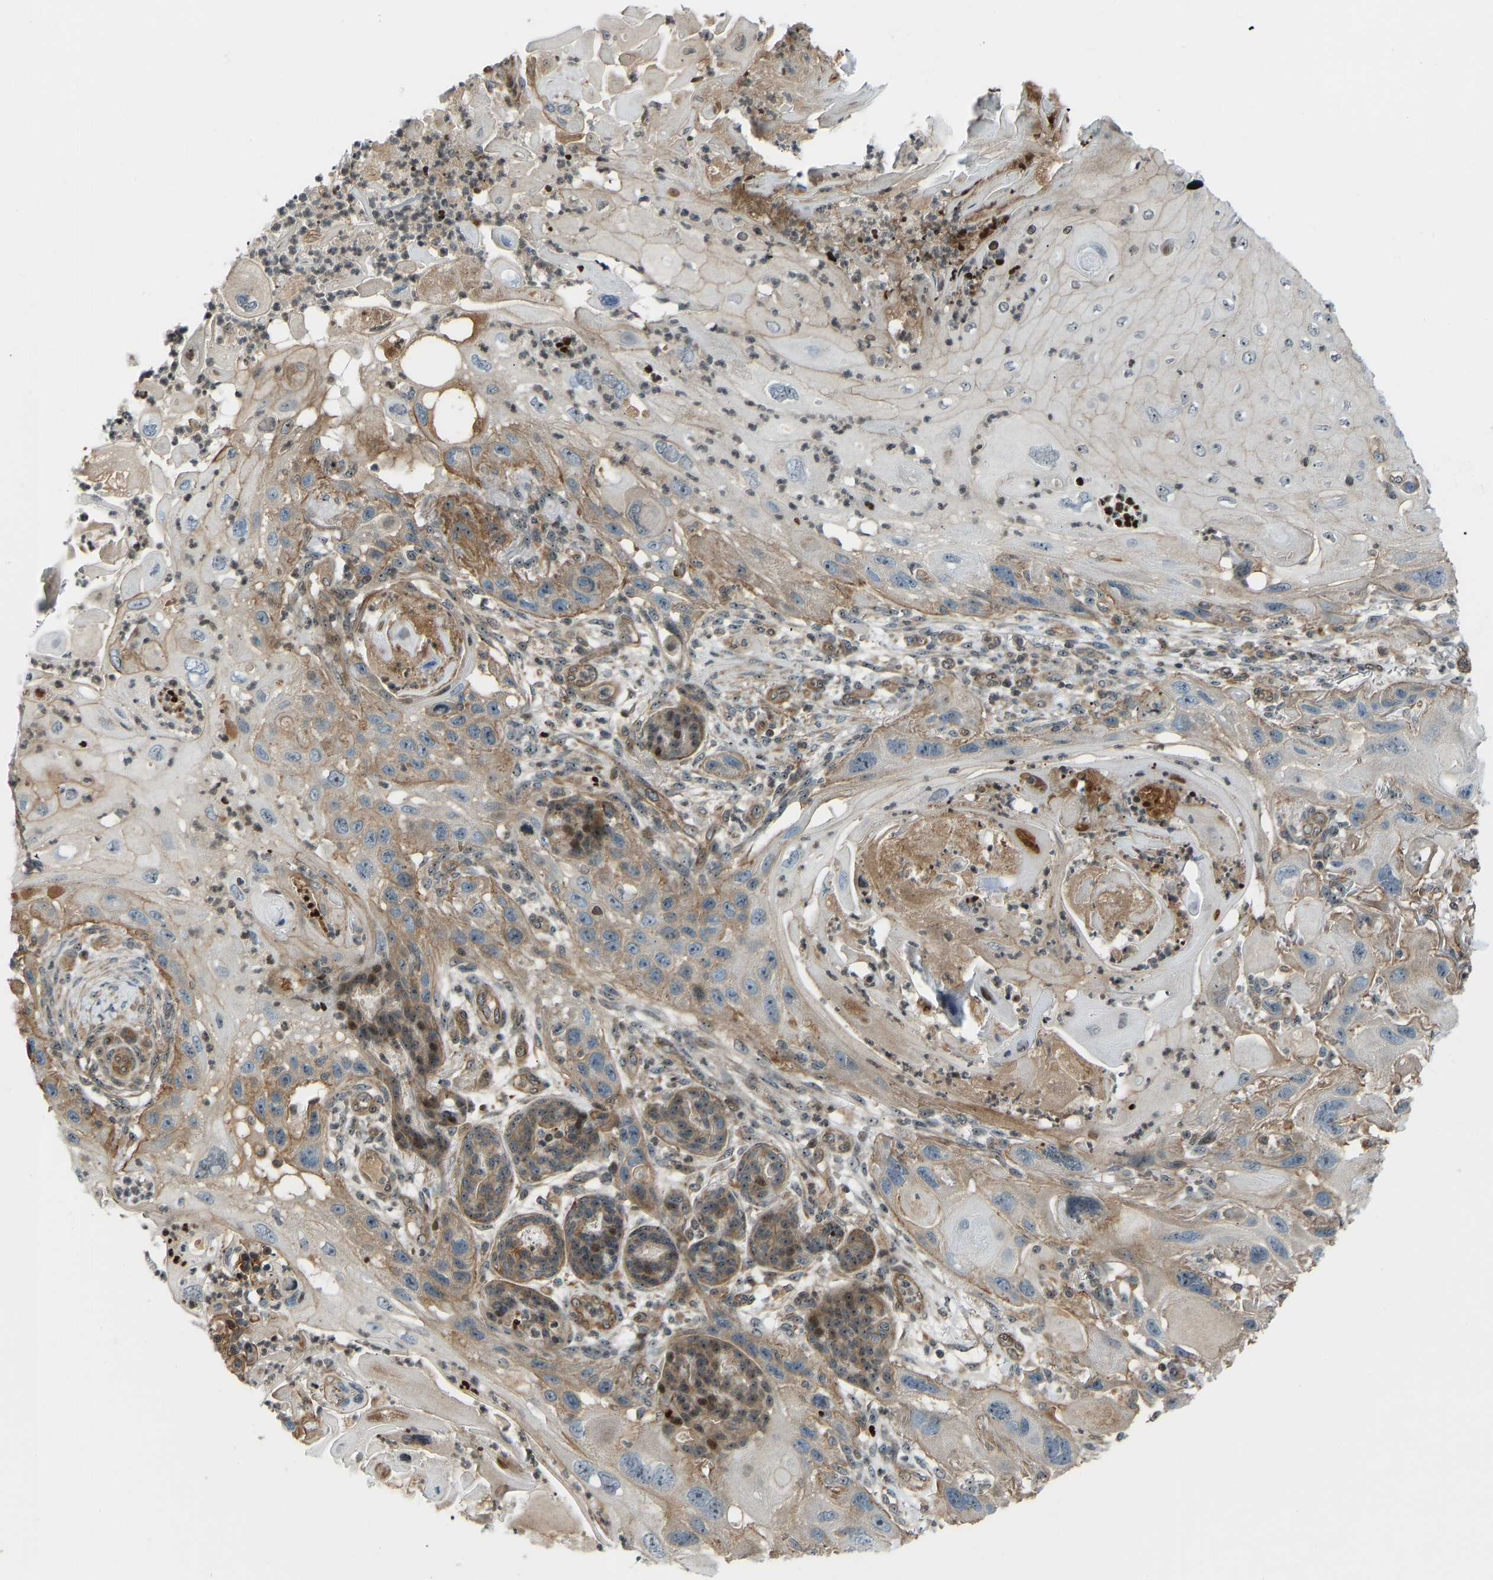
{"staining": {"intensity": "moderate", "quantity": "25%-75%", "location": "cytoplasmic/membranous"}, "tissue": "skin cancer", "cell_type": "Tumor cells", "image_type": "cancer", "snomed": [{"axis": "morphology", "description": "Squamous cell carcinoma, NOS"}, {"axis": "topography", "description": "Skin"}], "caption": "There is medium levels of moderate cytoplasmic/membranous expression in tumor cells of skin cancer, as demonstrated by immunohistochemical staining (brown color).", "gene": "SVOPL", "patient": {"sex": "female", "age": 77}}